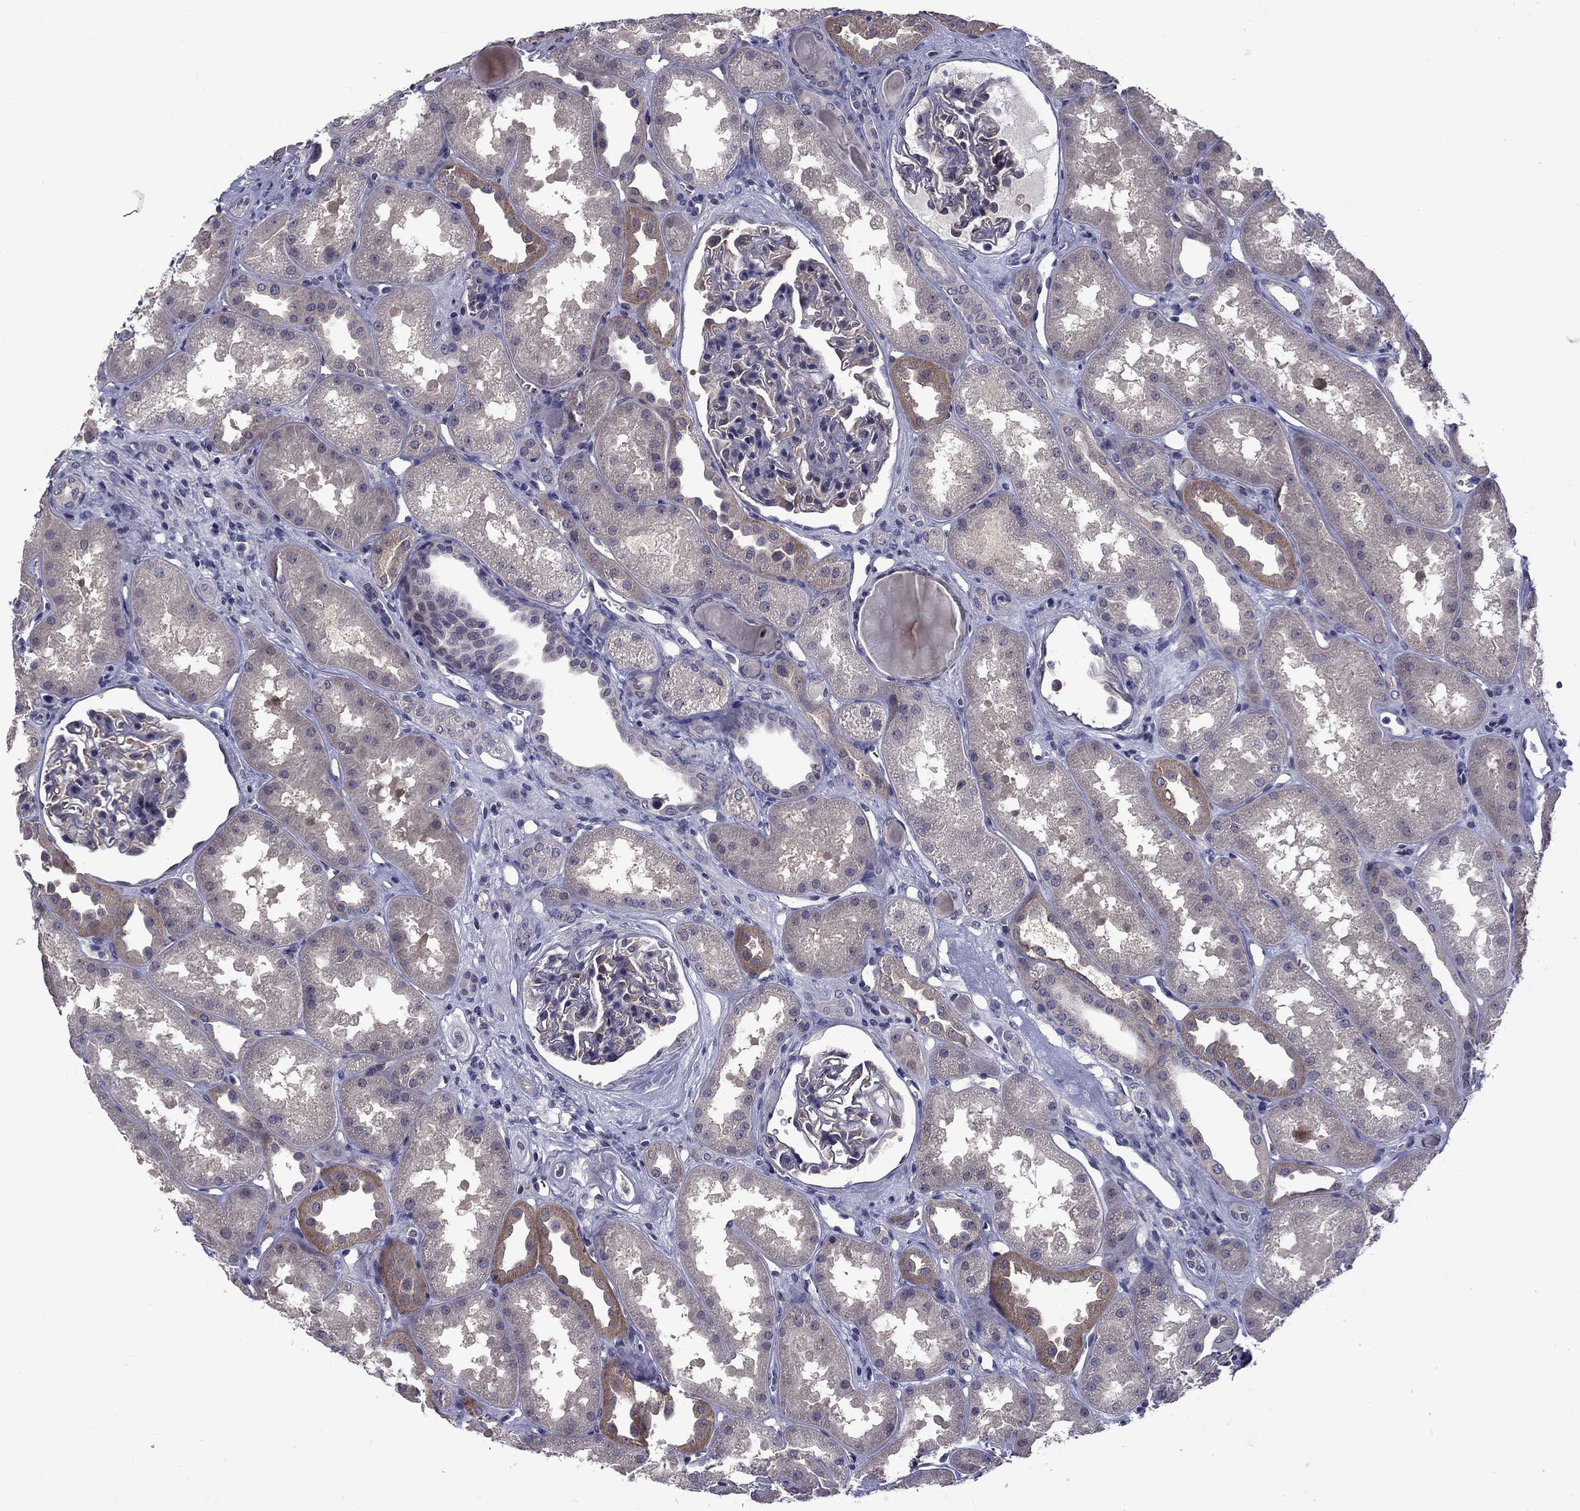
{"staining": {"intensity": "negative", "quantity": "none", "location": "none"}, "tissue": "kidney", "cell_type": "Cells in glomeruli", "image_type": "normal", "snomed": [{"axis": "morphology", "description": "Normal tissue, NOS"}, {"axis": "topography", "description": "Kidney"}], "caption": "This is an immunohistochemistry (IHC) photomicrograph of unremarkable kidney. There is no staining in cells in glomeruli.", "gene": "SNTA1", "patient": {"sex": "male", "age": 61}}